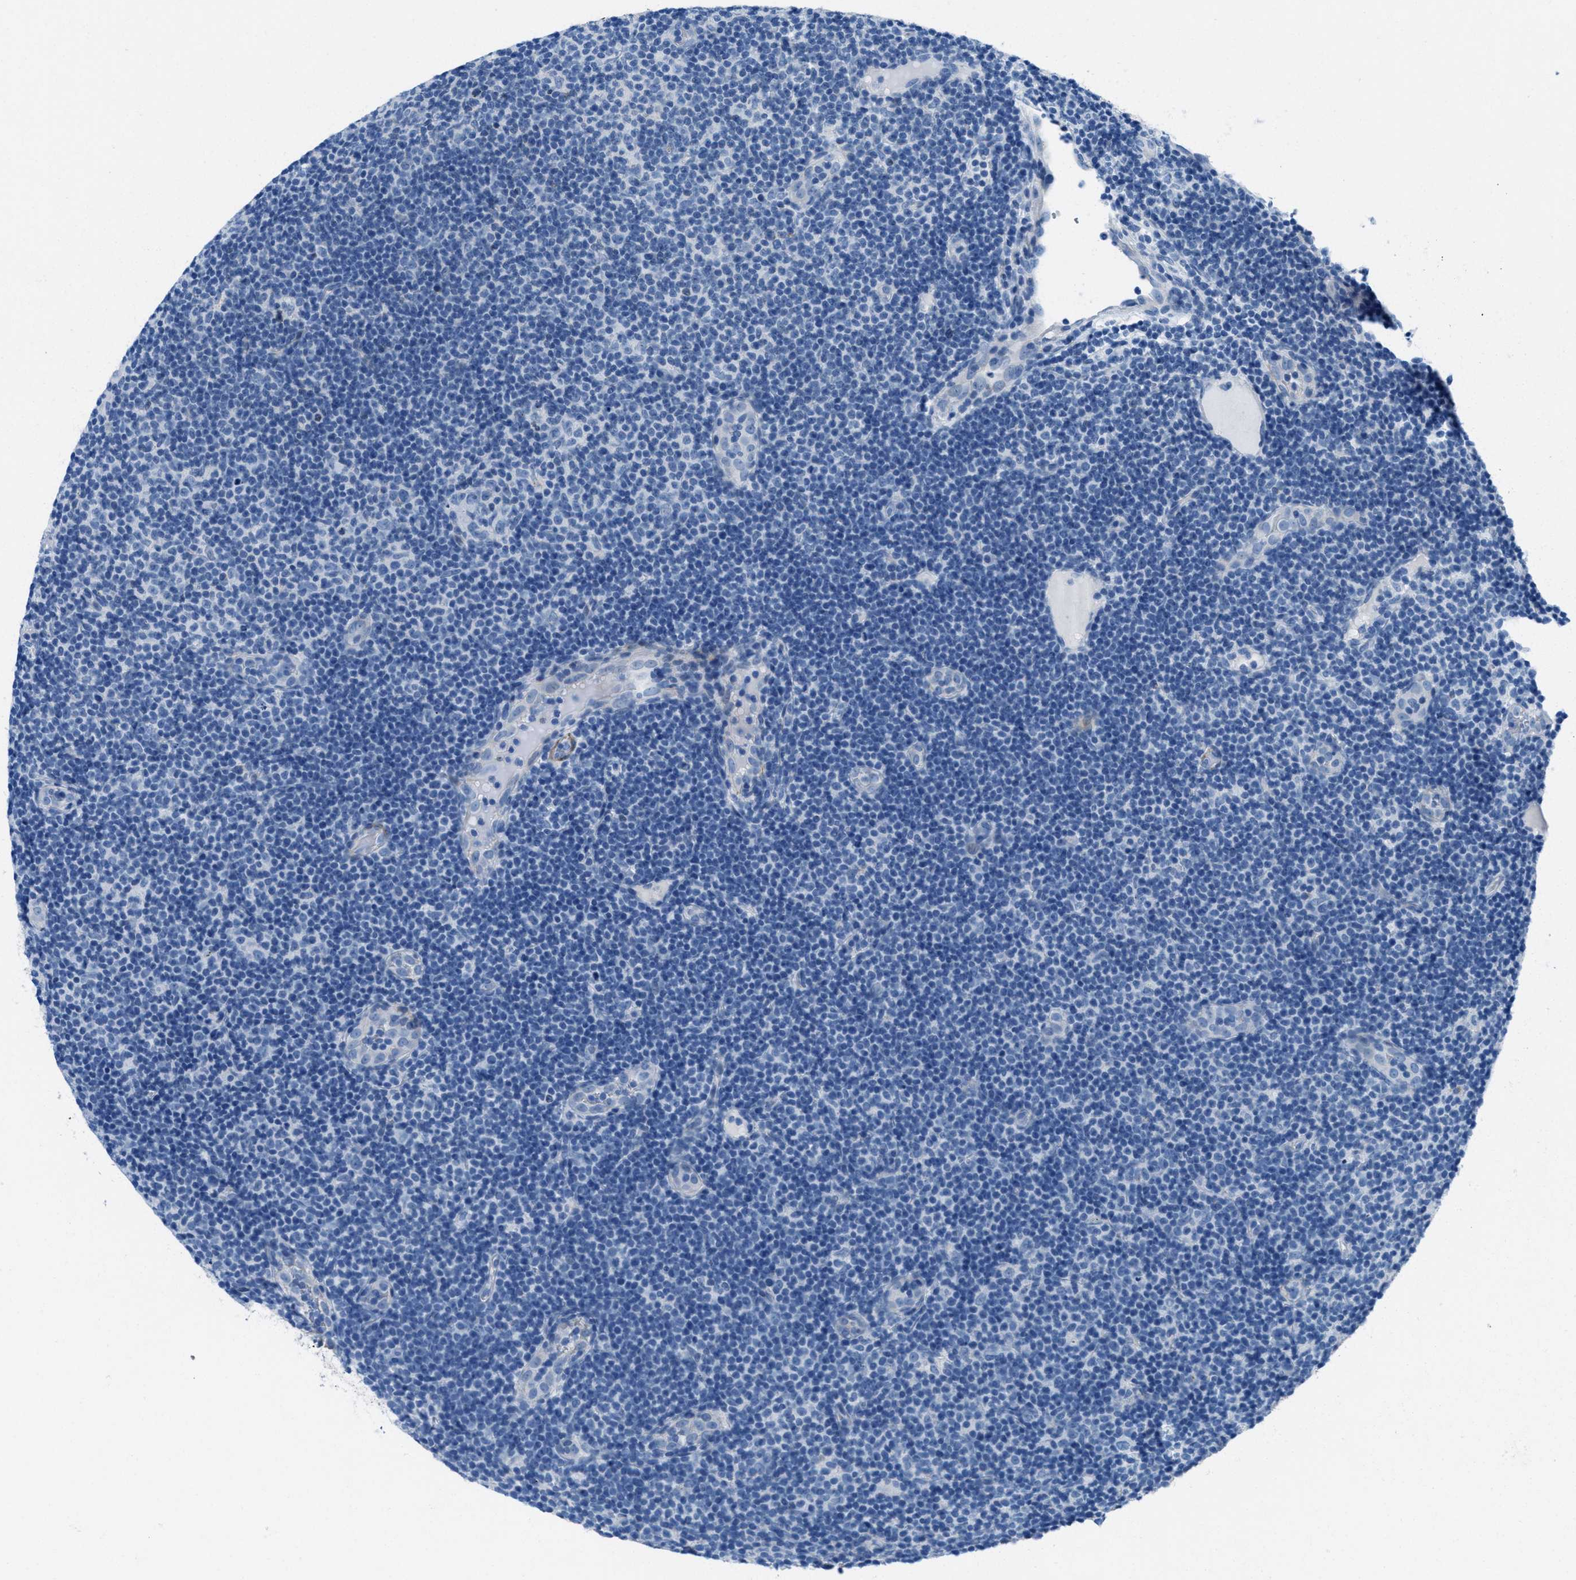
{"staining": {"intensity": "negative", "quantity": "none", "location": "none"}, "tissue": "lymphoma", "cell_type": "Tumor cells", "image_type": "cancer", "snomed": [{"axis": "morphology", "description": "Malignant lymphoma, non-Hodgkin's type, Low grade"}, {"axis": "topography", "description": "Lymph node"}], "caption": "There is no significant positivity in tumor cells of lymphoma.", "gene": "MFSD13A", "patient": {"sex": "male", "age": 83}}